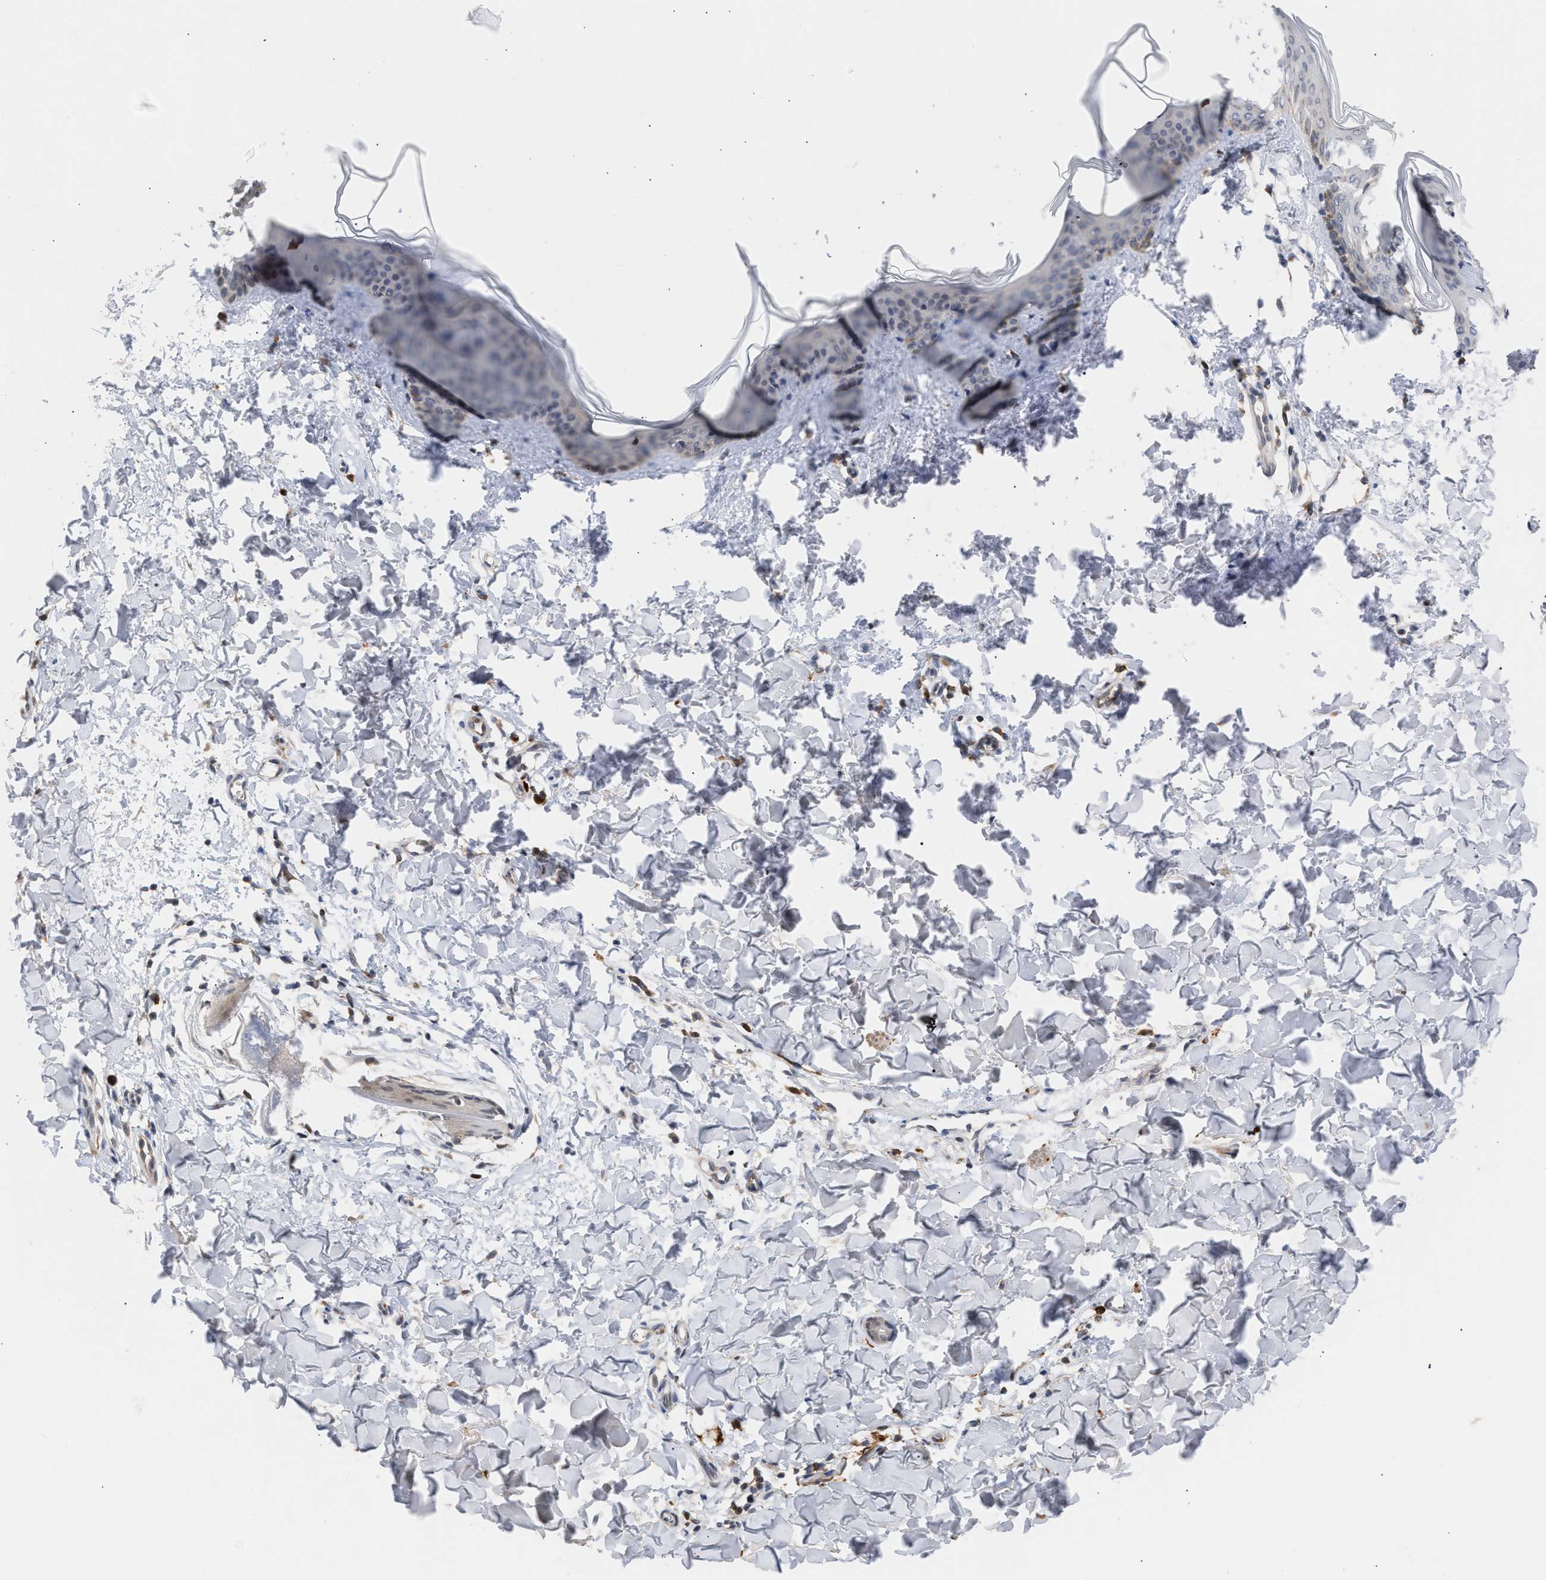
{"staining": {"intensity": "weak", "quantity": "25%-75%", "location": "cytoplasmic/membranous"}, "tissue": "skin", "cell_type": "Fibroblasts", "image_type": "normal", "snomed": [{"axis": "morphology", "description": "Normal tissue, NOS"}, {"axis": "topography", "description": "Skin"}], "caption": "Protein expression analysis of unremarkable skin reveals weak cytoplasmic/membranous staining in approximately 25%-75% of fibroblasts. (Brightfield microscopy of DAB IHC at high magnification).", "gene": "NUP62", "patient": {"sex": "female", "age": 17}}